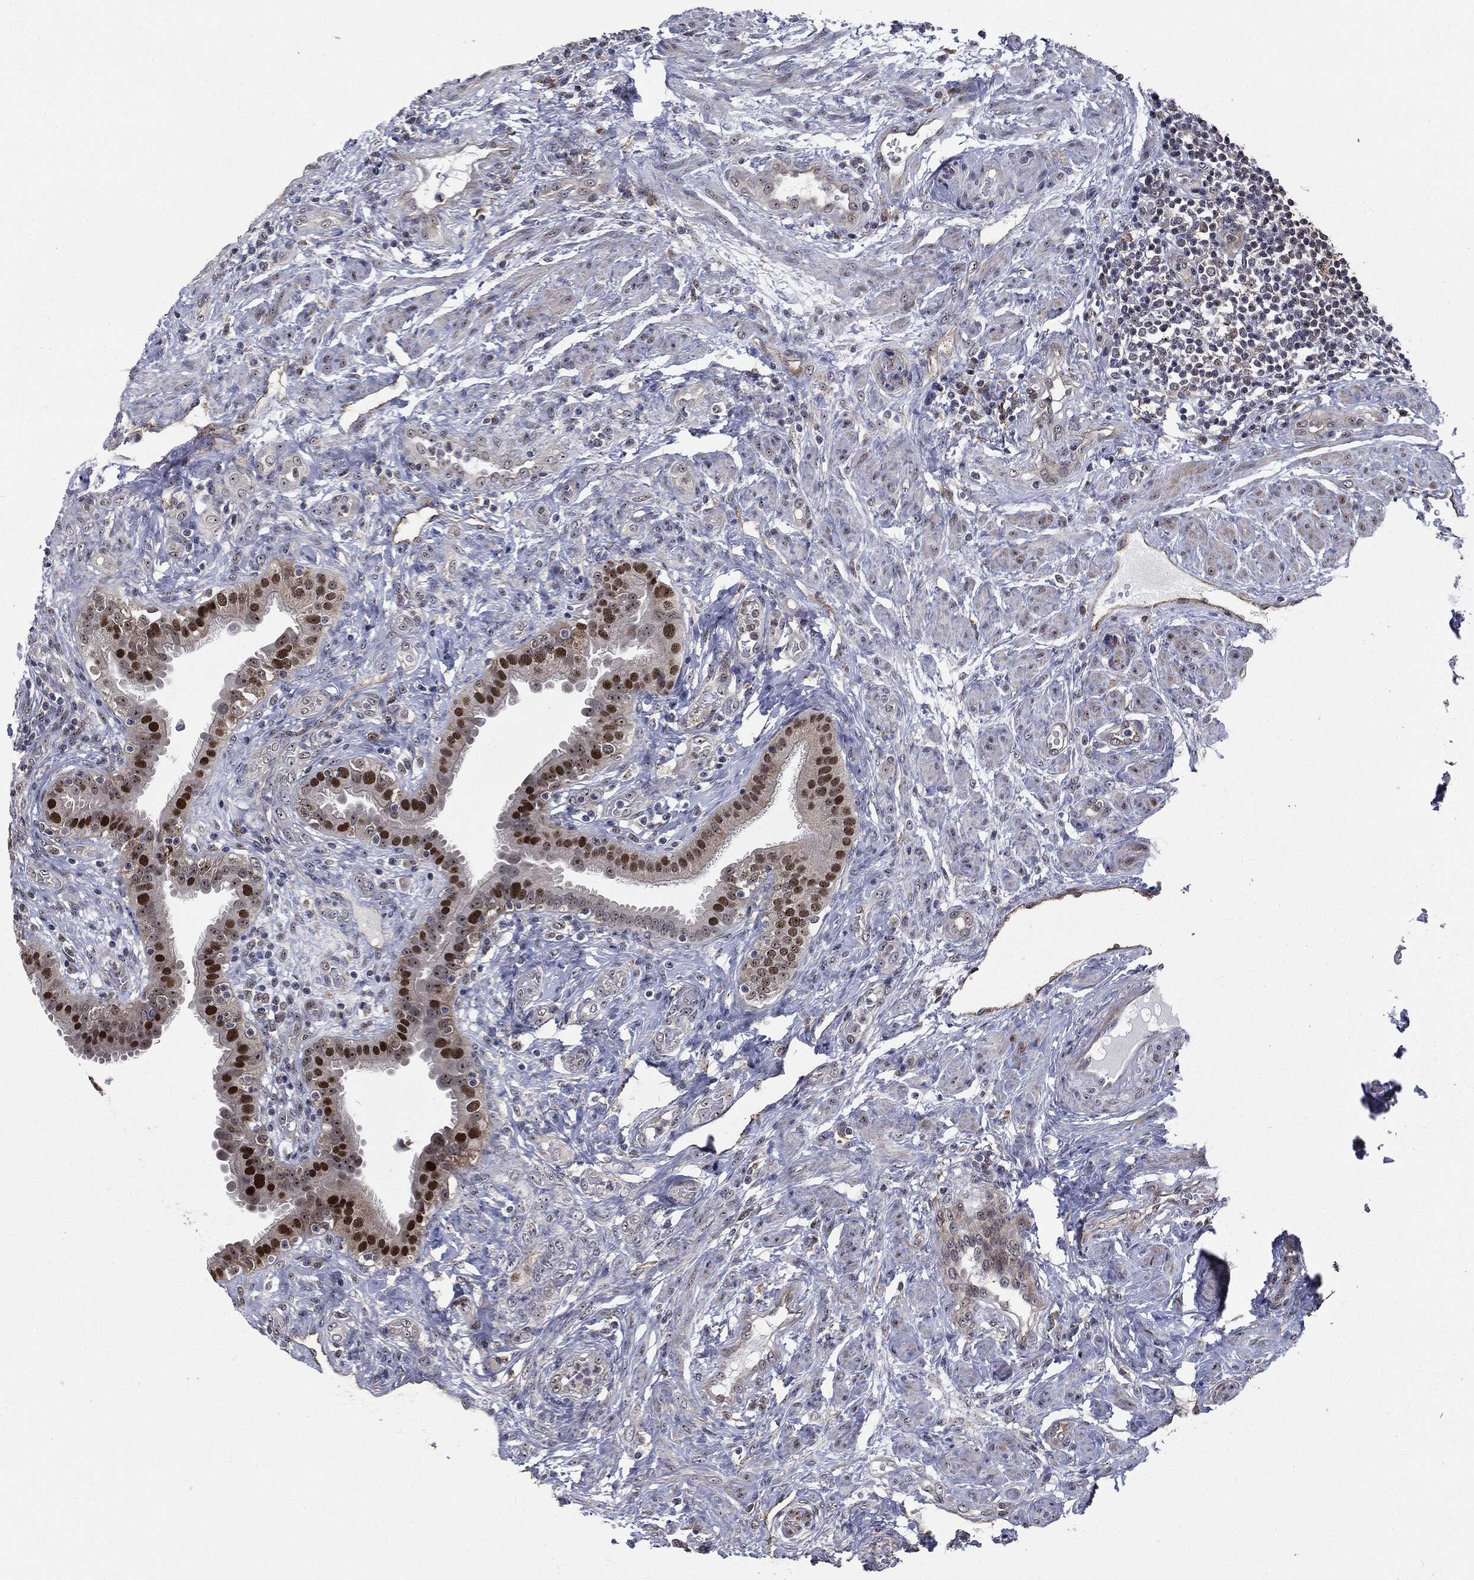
{"staining": {"intensity": "strong", "quantity": "25%-75%", "location": "nuclear"}, "tissue": "fallopian tube", "cell_type": "Glandular cells", "image_type": "normal", "snomed": [{"axis": "morphology", "description": "Normal tissue, NOS"}, {"axis": "topography", "description": "Fallopian tube"}], "caption": "Immunohistochemistry (IHC) of unremarkable fallopian tube demonstrates high levels of strong nuclear positivity in approximately 25%-75% of glandular cells.", "gene": "TRMT1L", "patient": {"sex": "female", "age": 41}}